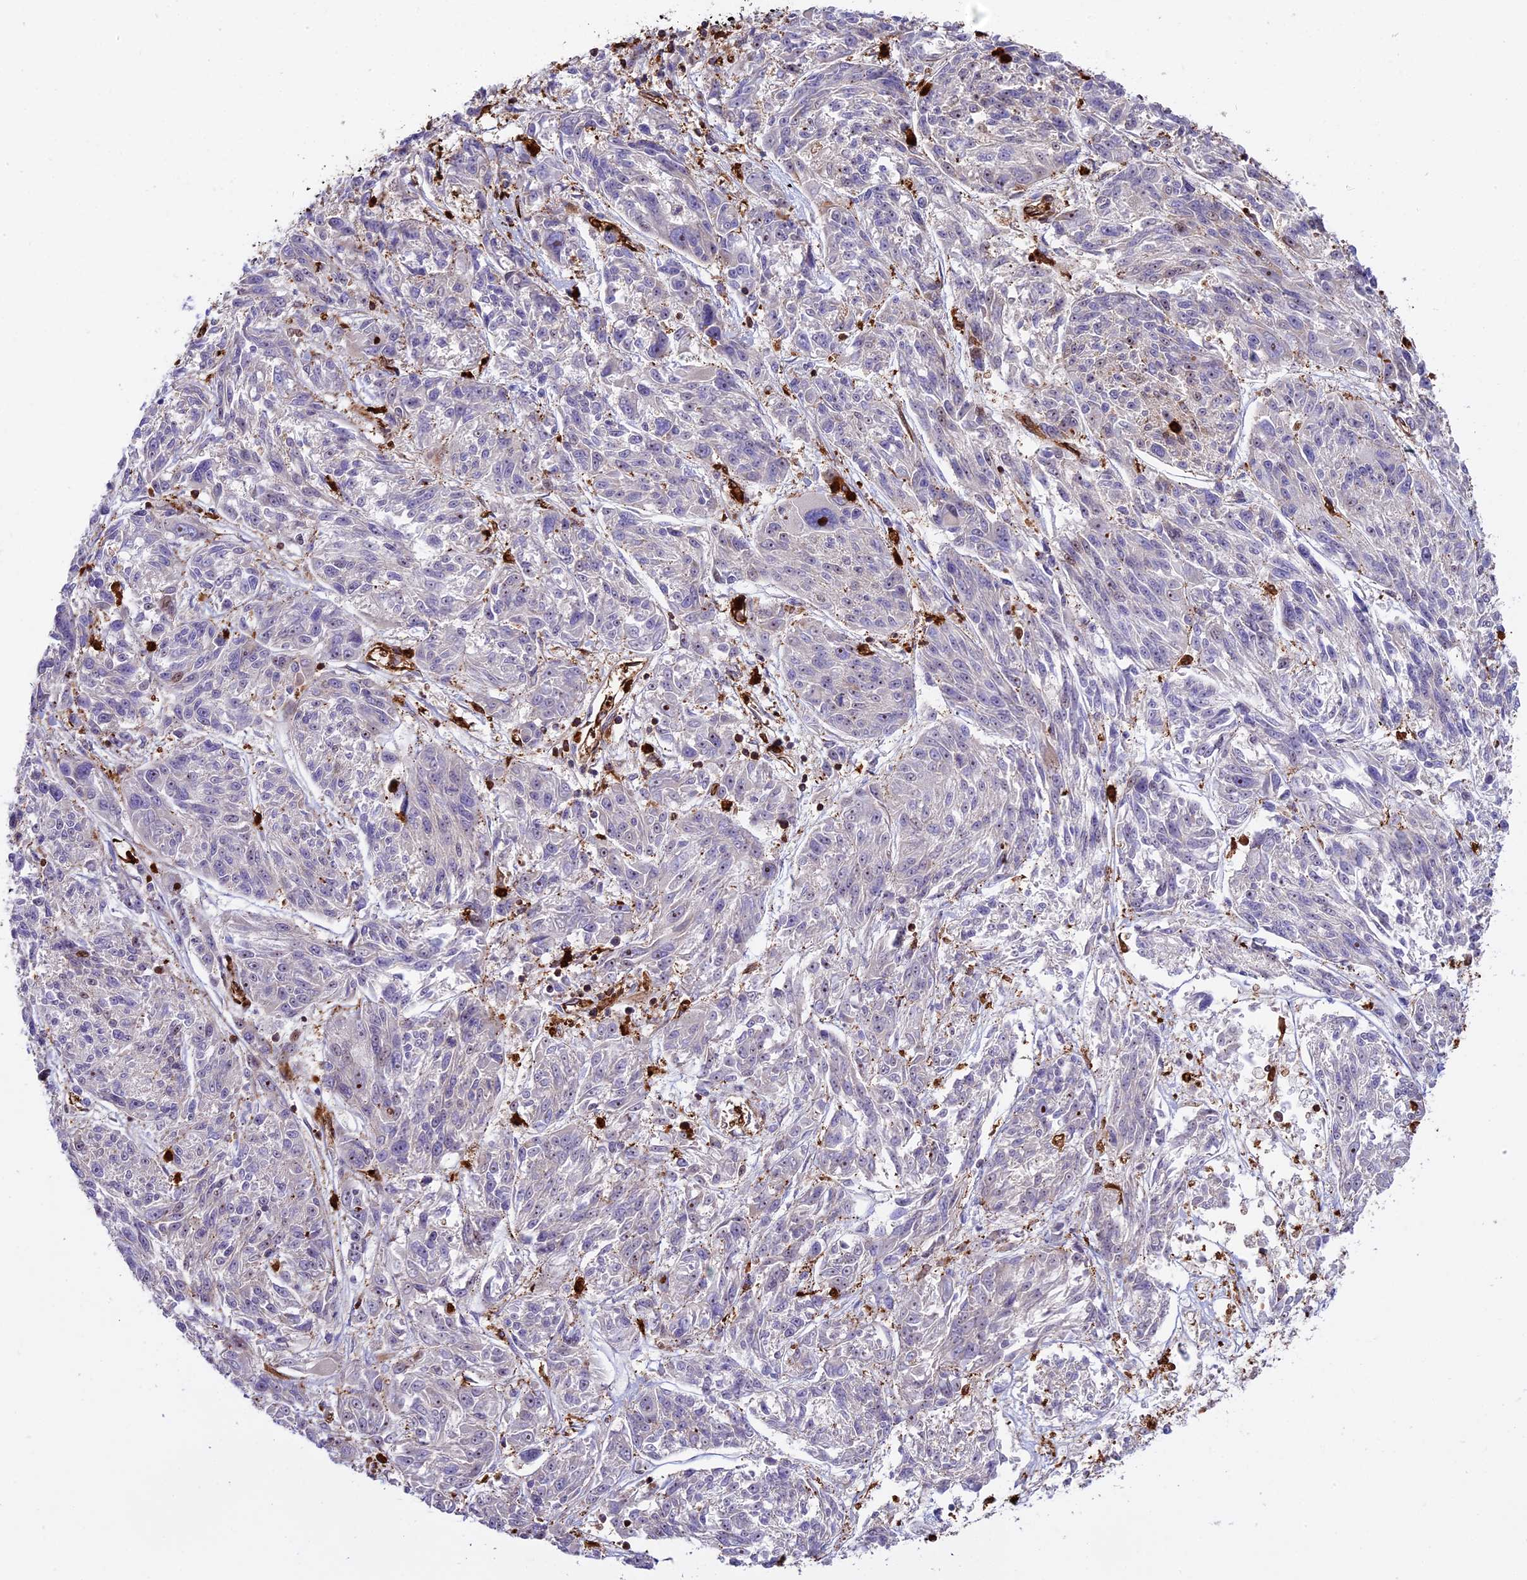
{"staining": {"intensity": "negative", "quantity": "none", "location": "none"}, "tissue": "melanoma", "cell_type": "Tumor cells", "image_type": "cancer", "snomed": [{"axis": "morphology", "description": "Malignant melanoma, NOS"}, {"axis": "topography", "description": "Skin"}], "caption": "Protein analysis of melanoma displays no significant expression in tumor cells.", "gene": "CD99L2", "patient": {"sex": "male", "age": 53}}